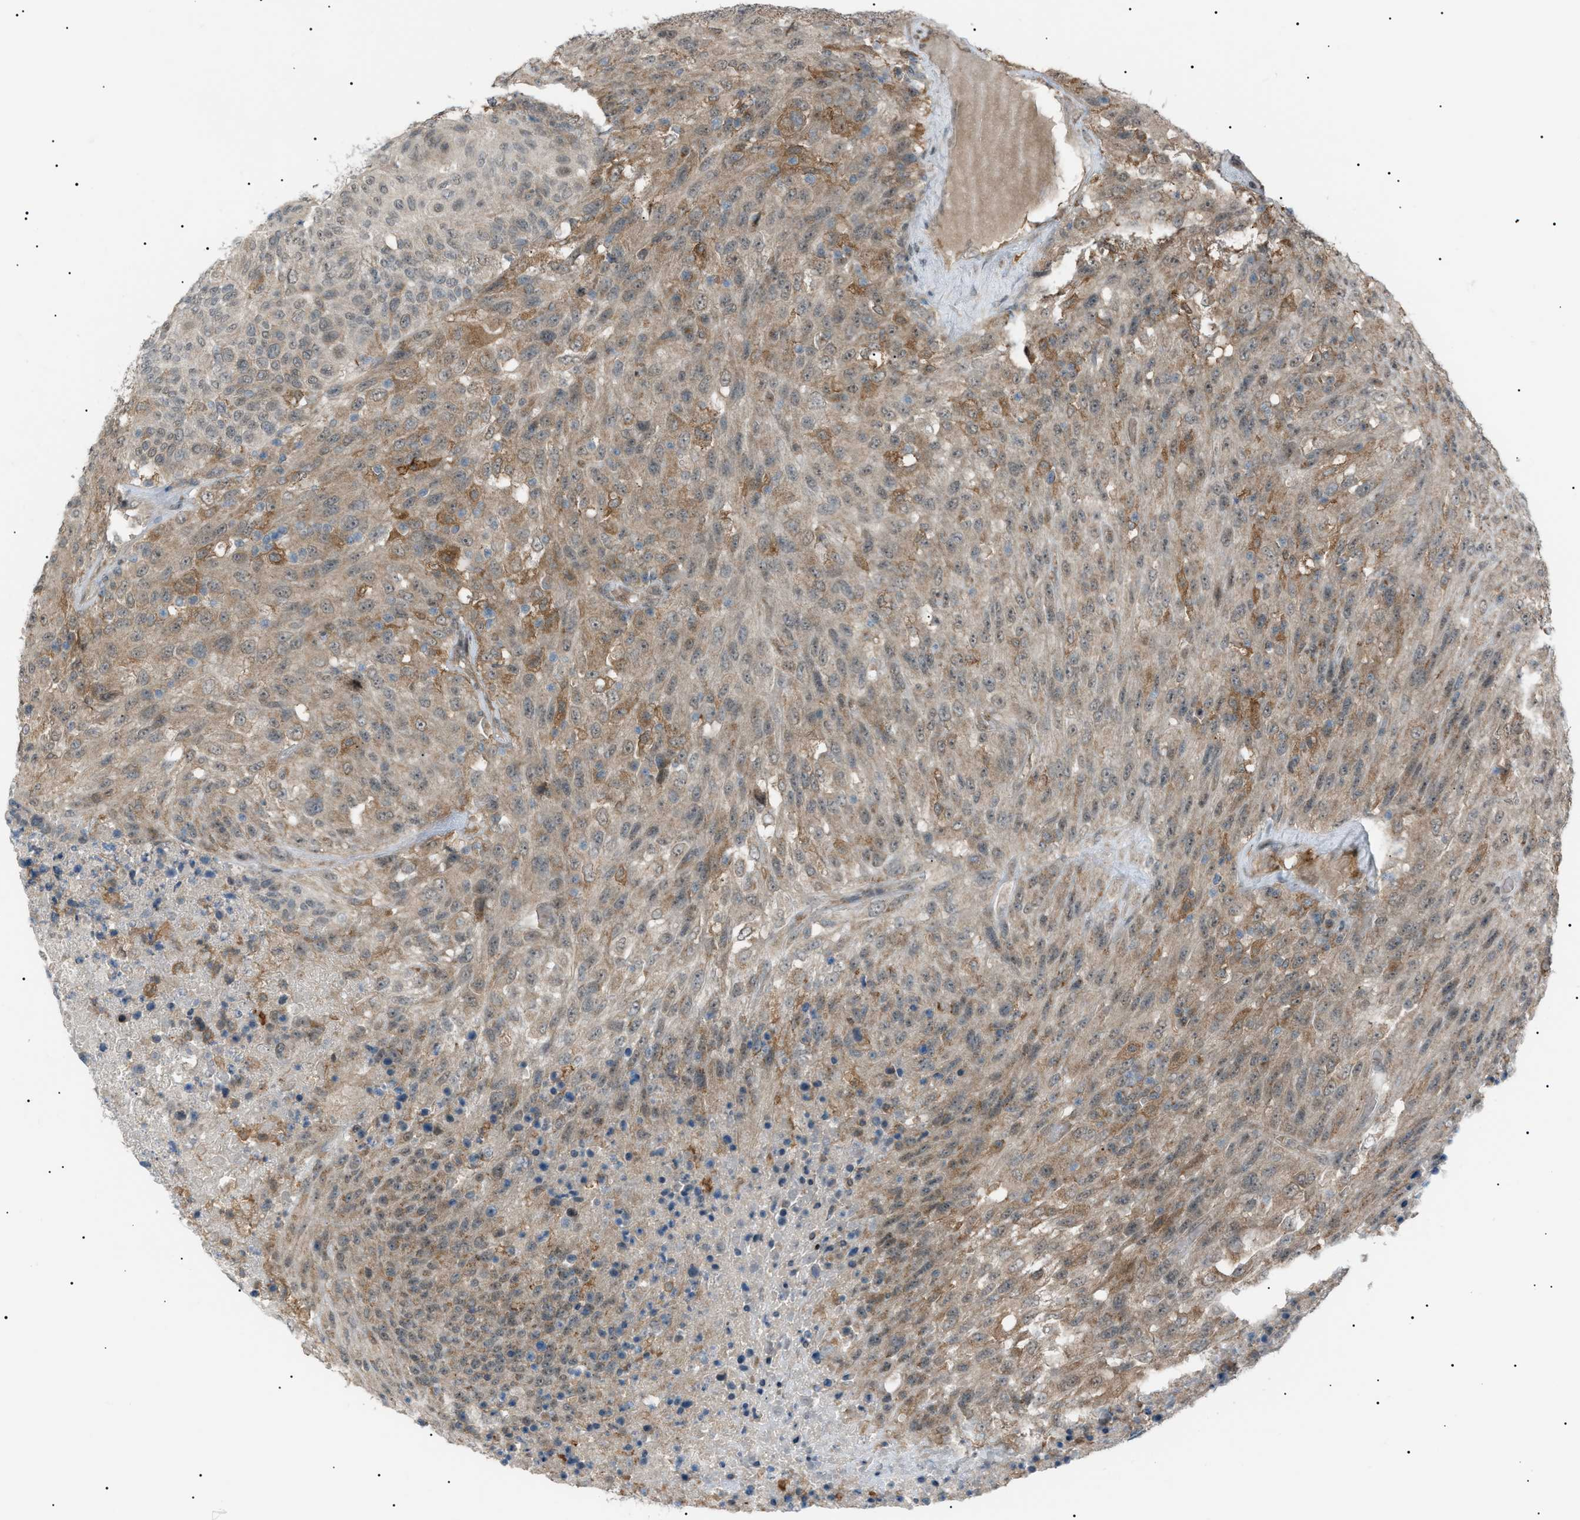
{"staining": {"intensity": "weak", "quantity": ">75%", "location": "cytoplasmic/membranous"}, "tissue": "urothelial cancer", "cell_type": "Tumor cells", "image_type": "cancer", "snomed": [{"axis": "morphology", "description": "Urothelial carcinoma, High grade"}, {"axis": "topography", "description": "Urinary bladder"}], "caption": "Immunohistochemistry micrograph of human urothelial cancer stained for a protein (brown), which shows low levels of weak cytoplasmic/membranous staining in about >75% of tumor cells.", "gene": "LPIN2", "patient": {"sex": "male", "age": 66}}